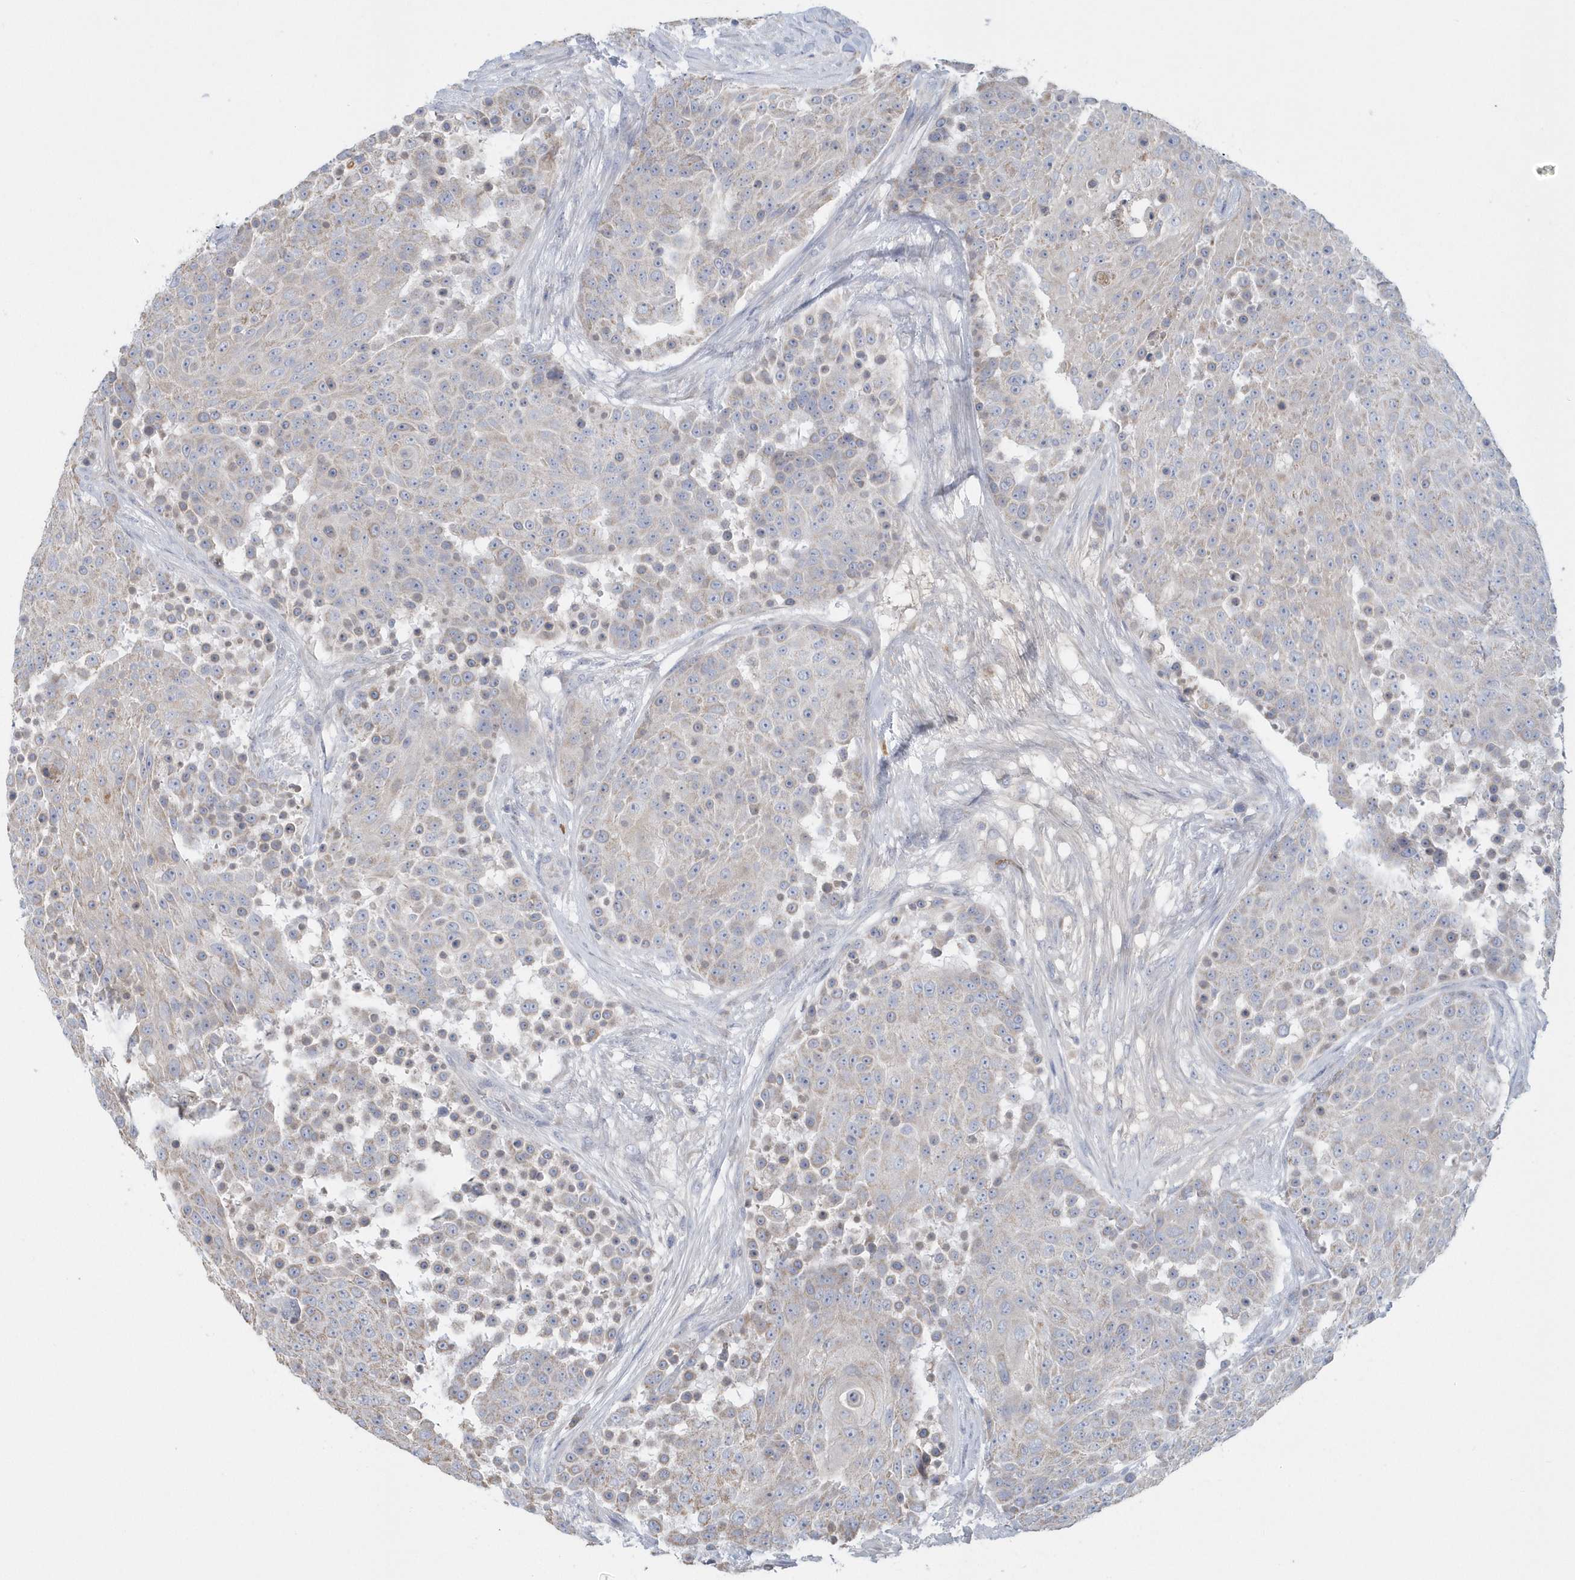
{"staining": {"intensity": "weak", "quantity": "<25%", "location": "cytoplasmic/membranous"}, "tissue": "urothelial cancer", "cell_type": "Tumor cells", "image_type": "cancer", "snomed": [{"axis": "morphology", "description": "Urothelial carcinoma, High grade"}, {"axis": "topography", "description": "Urinary bladder"}], "caption": "IHC histopathology image of neoplastic tissue: high-grade urothelial carcinoma stained with DAB (3,3'-diaminobenzidine) shows no significant protein positivity in tumor cells.", "gene": "SPATA18", "patient": {"sex": "female", "age": 63}}